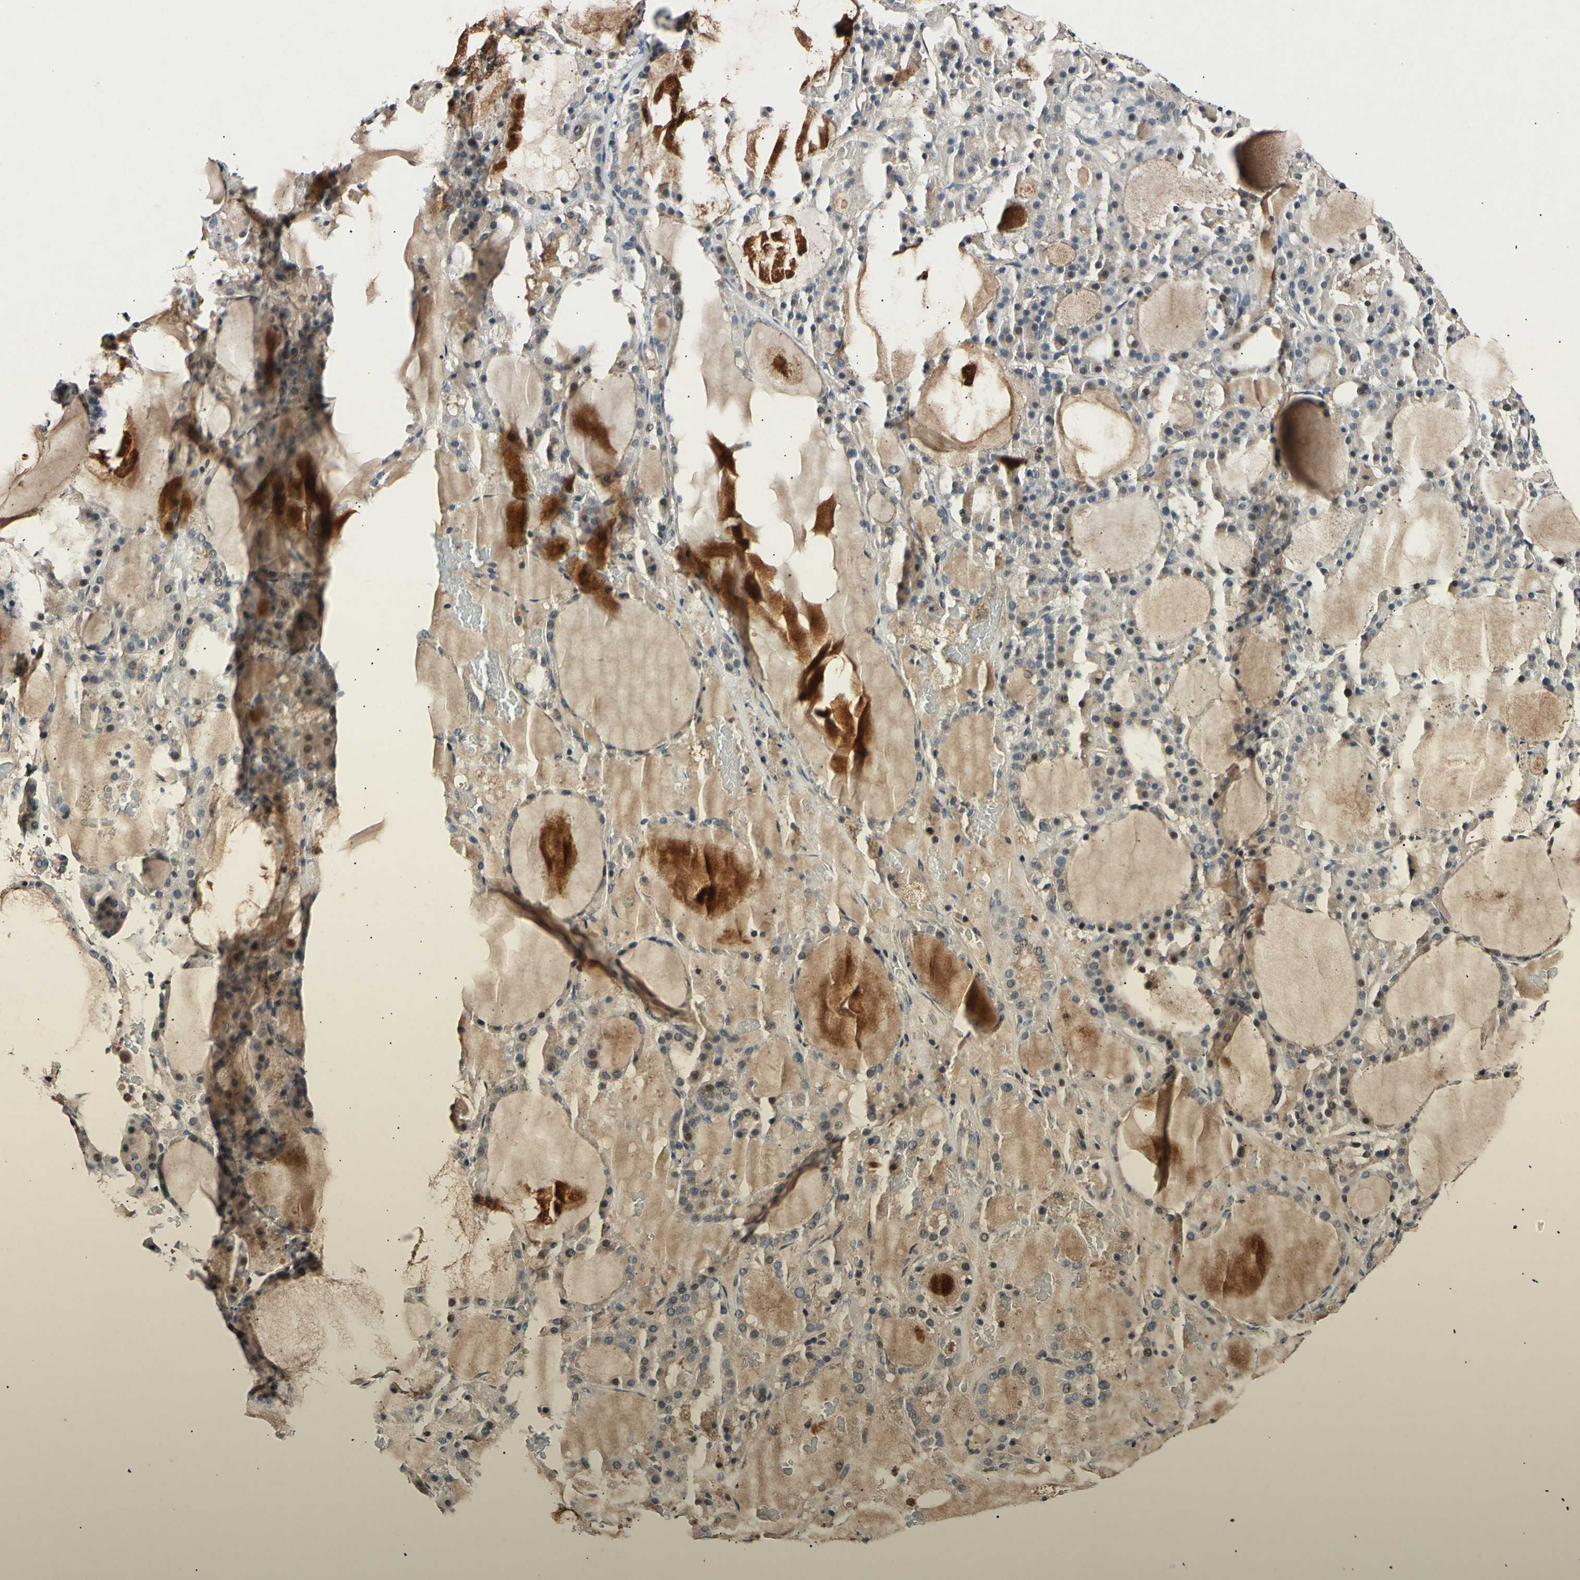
{"staining": {"intensity": "weak", "quantity": "25%-75%", "location": "cytoplasmic/membranous"}, "tissue": "thyroid gland", "cell_type": "Glandular cells", "image_type": "normal", "snomed": [{"axis": "morphology", "description": "Normal tissue, NOS"}, {"axis": "morphology", "description": "Carcinoma, NOS"}, {"axis": "topography", "description": "Thyroid gland"}], "caption": "Brown immunohistochemical staining in unremarkable human thyroid gland demonstrates weak cytoplasmic/membranous staining in approximately 25%-75% of glandular cells.", "gene": "ADCY3", "patient": {"sex": "female", "age": 86}}